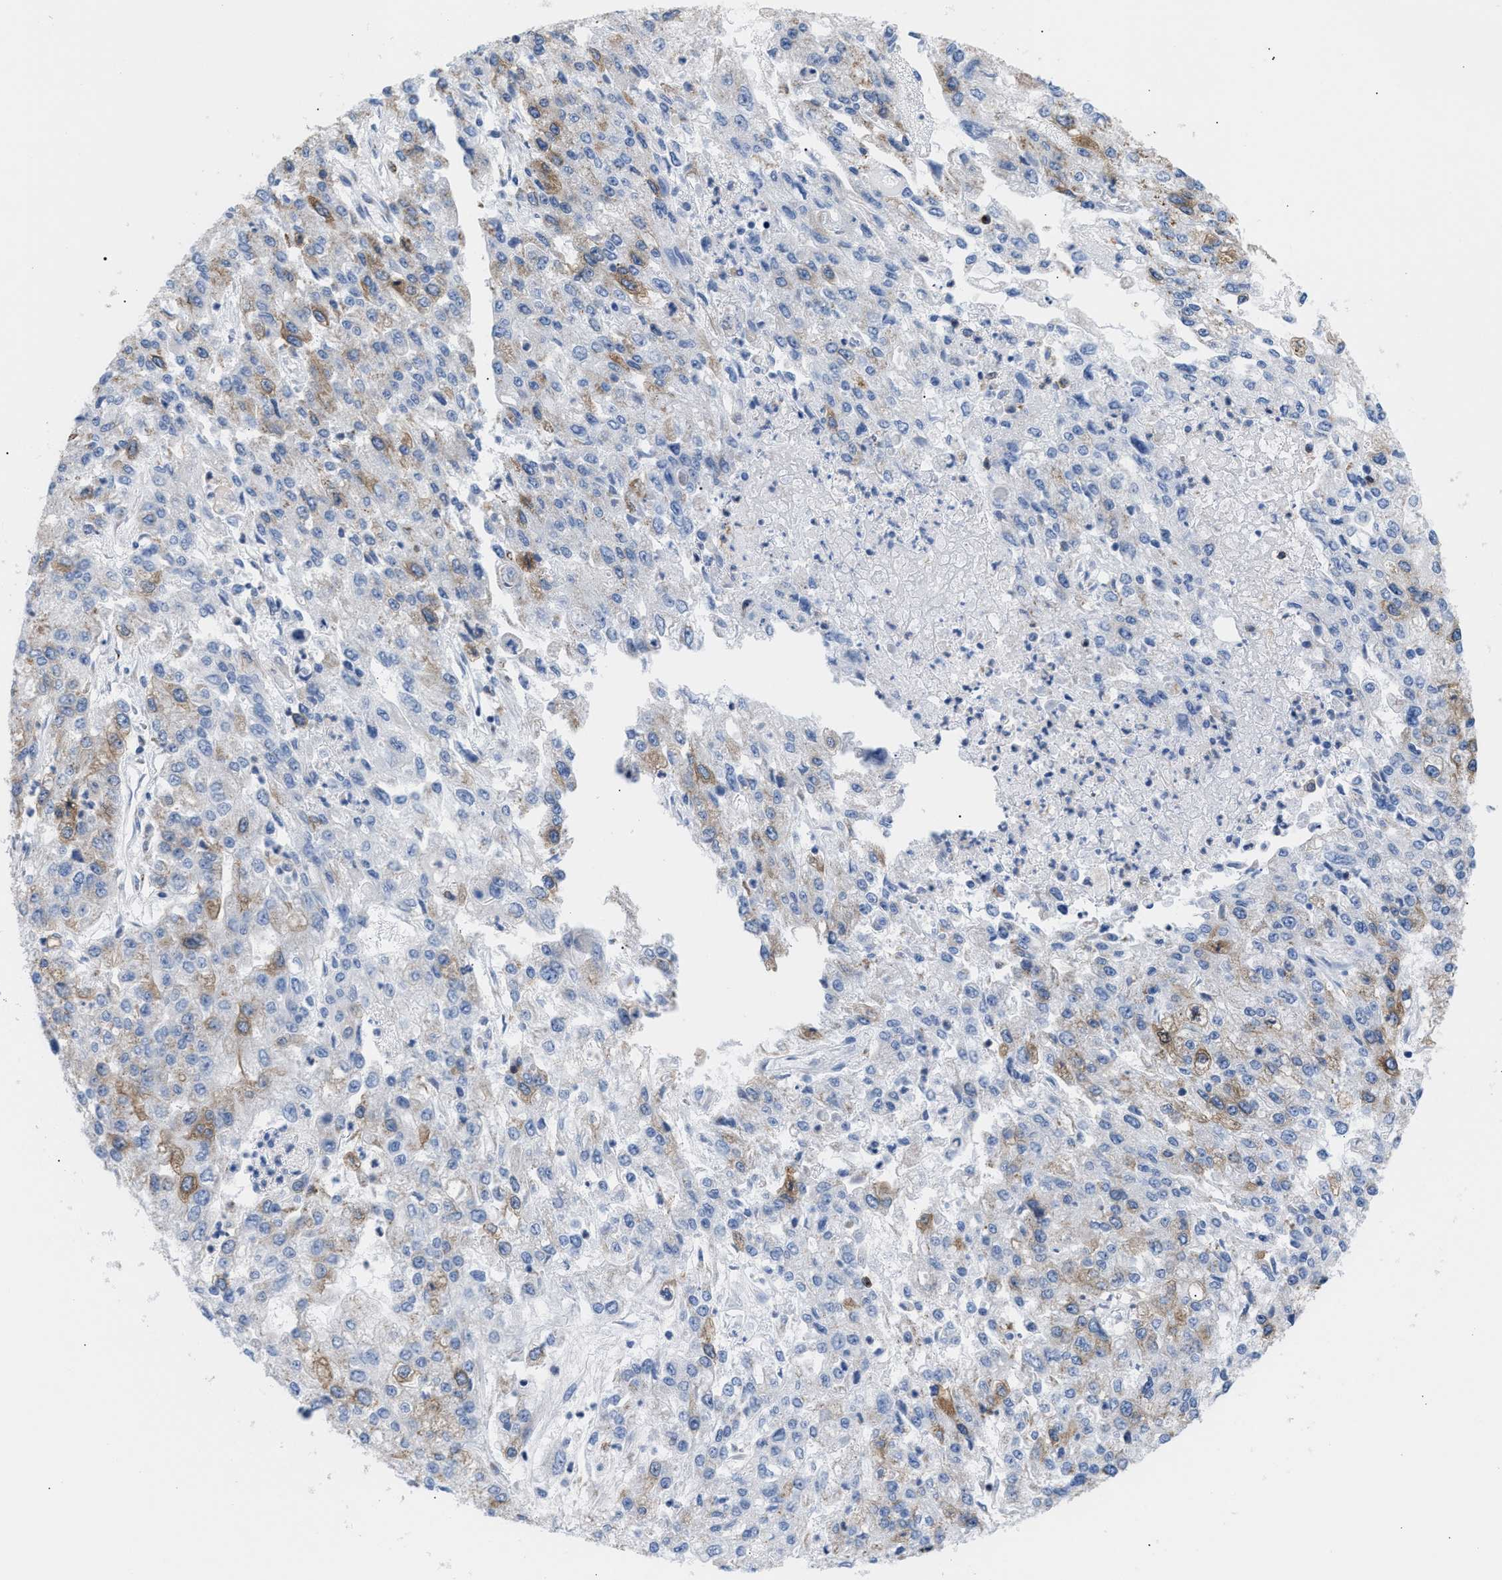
{"staining": {"intensity": "moderate", "quantity": "<25%", "location": "cytoplasmic/membranous"}, "tissue": "endometrial cancer", "cell_type": "Tumor cells", "image_type": "cancer", "snomed": [{"axis": "morphology", "description": "Adenocarcinoma, NOS"}, {"axis": "topography", "description": "Endometrium"}], "caption": "This is a micrograph of immunohistochemistry (IHC) staining of endometrial adenocarcinoma, which shows moderate staining in the cytoplasmic/membranous of tumor cells.", "gene": "TACC3", "patient": {"sex": "female", "age": 49}}